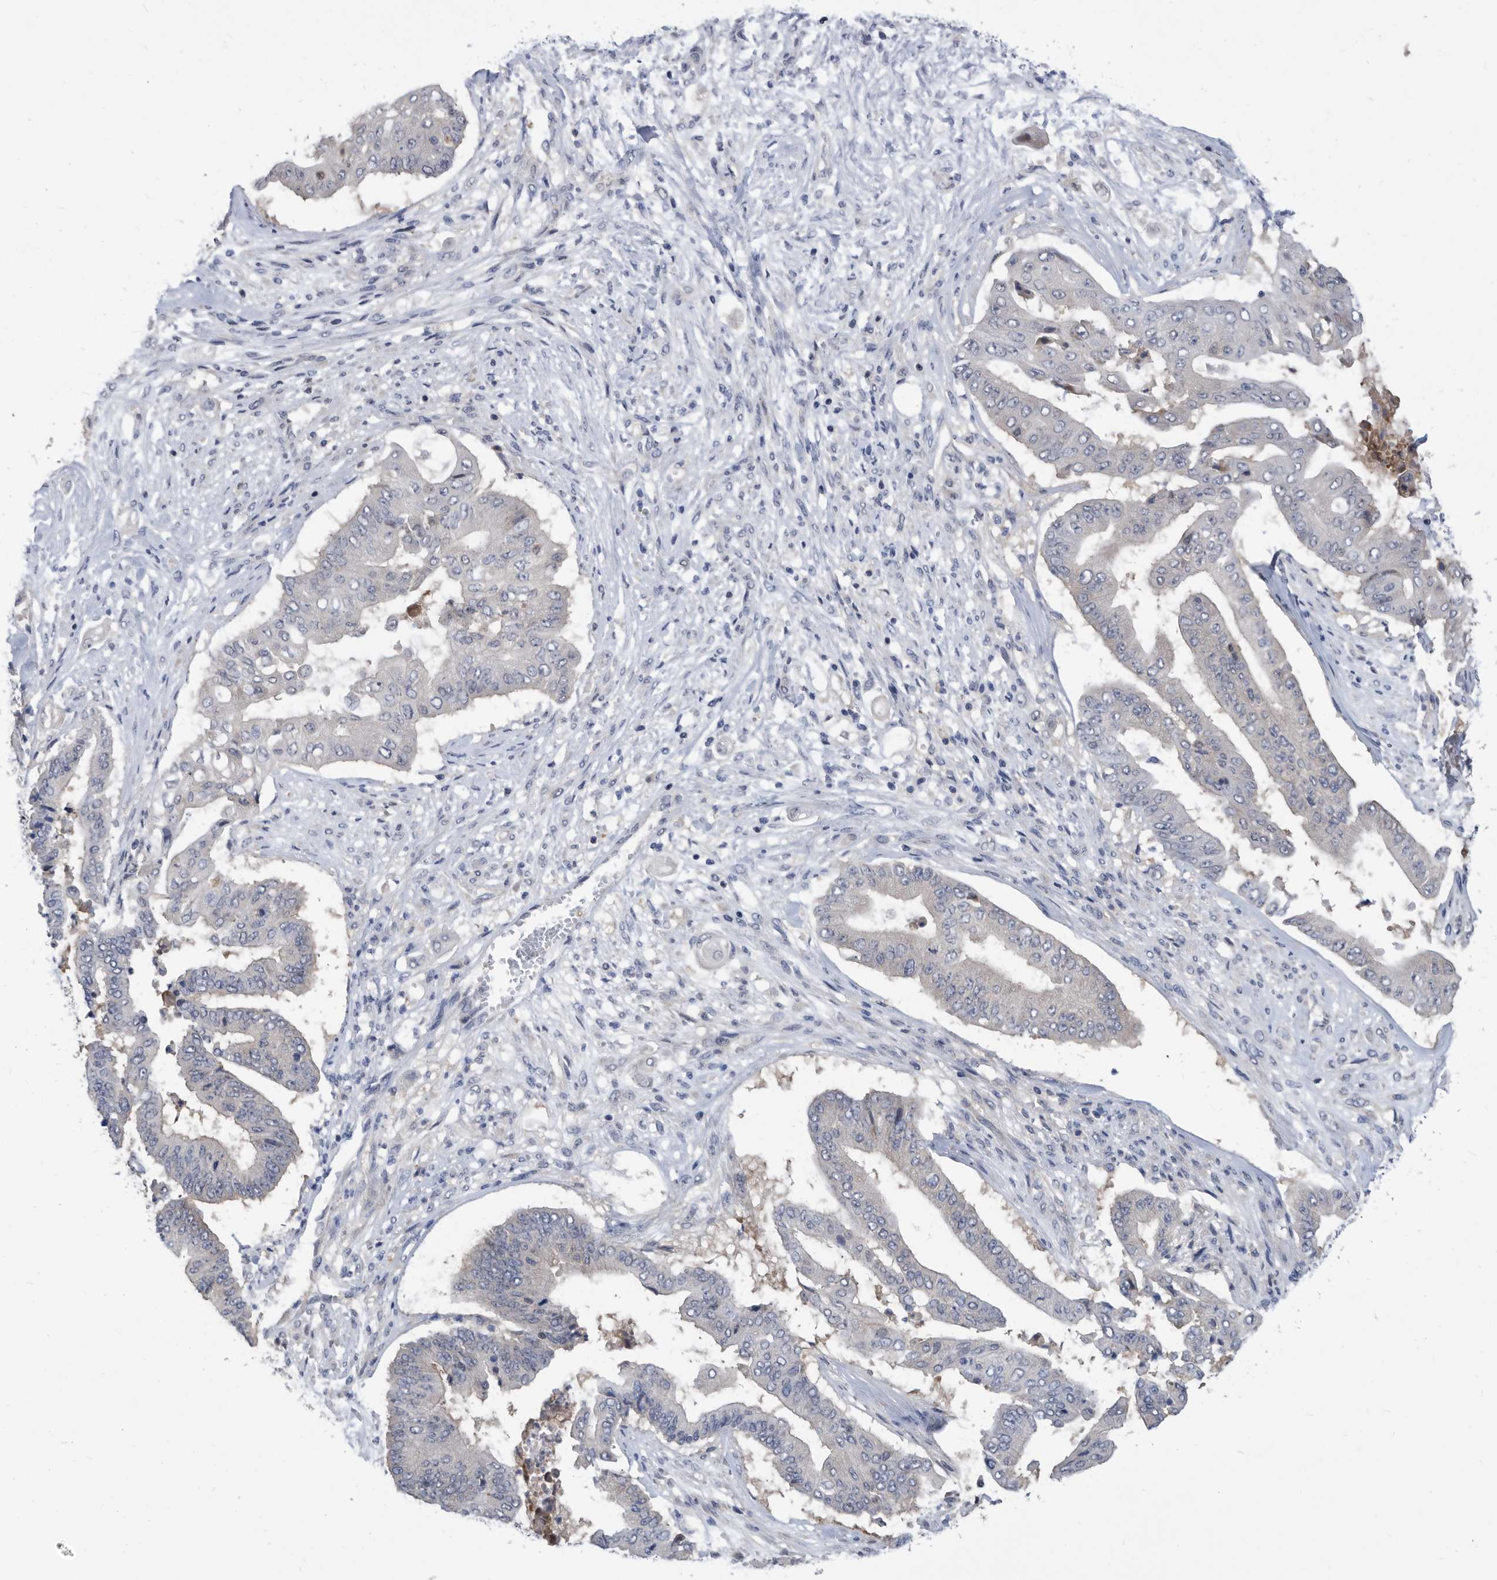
{"staining": {"intensity": "negative", "quantity": "none", "location": "none"}, "tissue": "pancreatic cancer", "cell_type": "Tumor cells", "image_type": "cancer", "snomed": [{"axis": "morphology", "description": "Adenocarcinoma, NOS"}, {"axis": "topography", "description": "Pancreas"}], "caption": "Tumor cells show no significant protein staining in adenocarcinoma (pancreatic). (DAB (3,3'-diaminobenzidine) immunohistochemistry, high magnification).", "gene": "CCT4", "patient": {"sex": "female", "age": 77}}